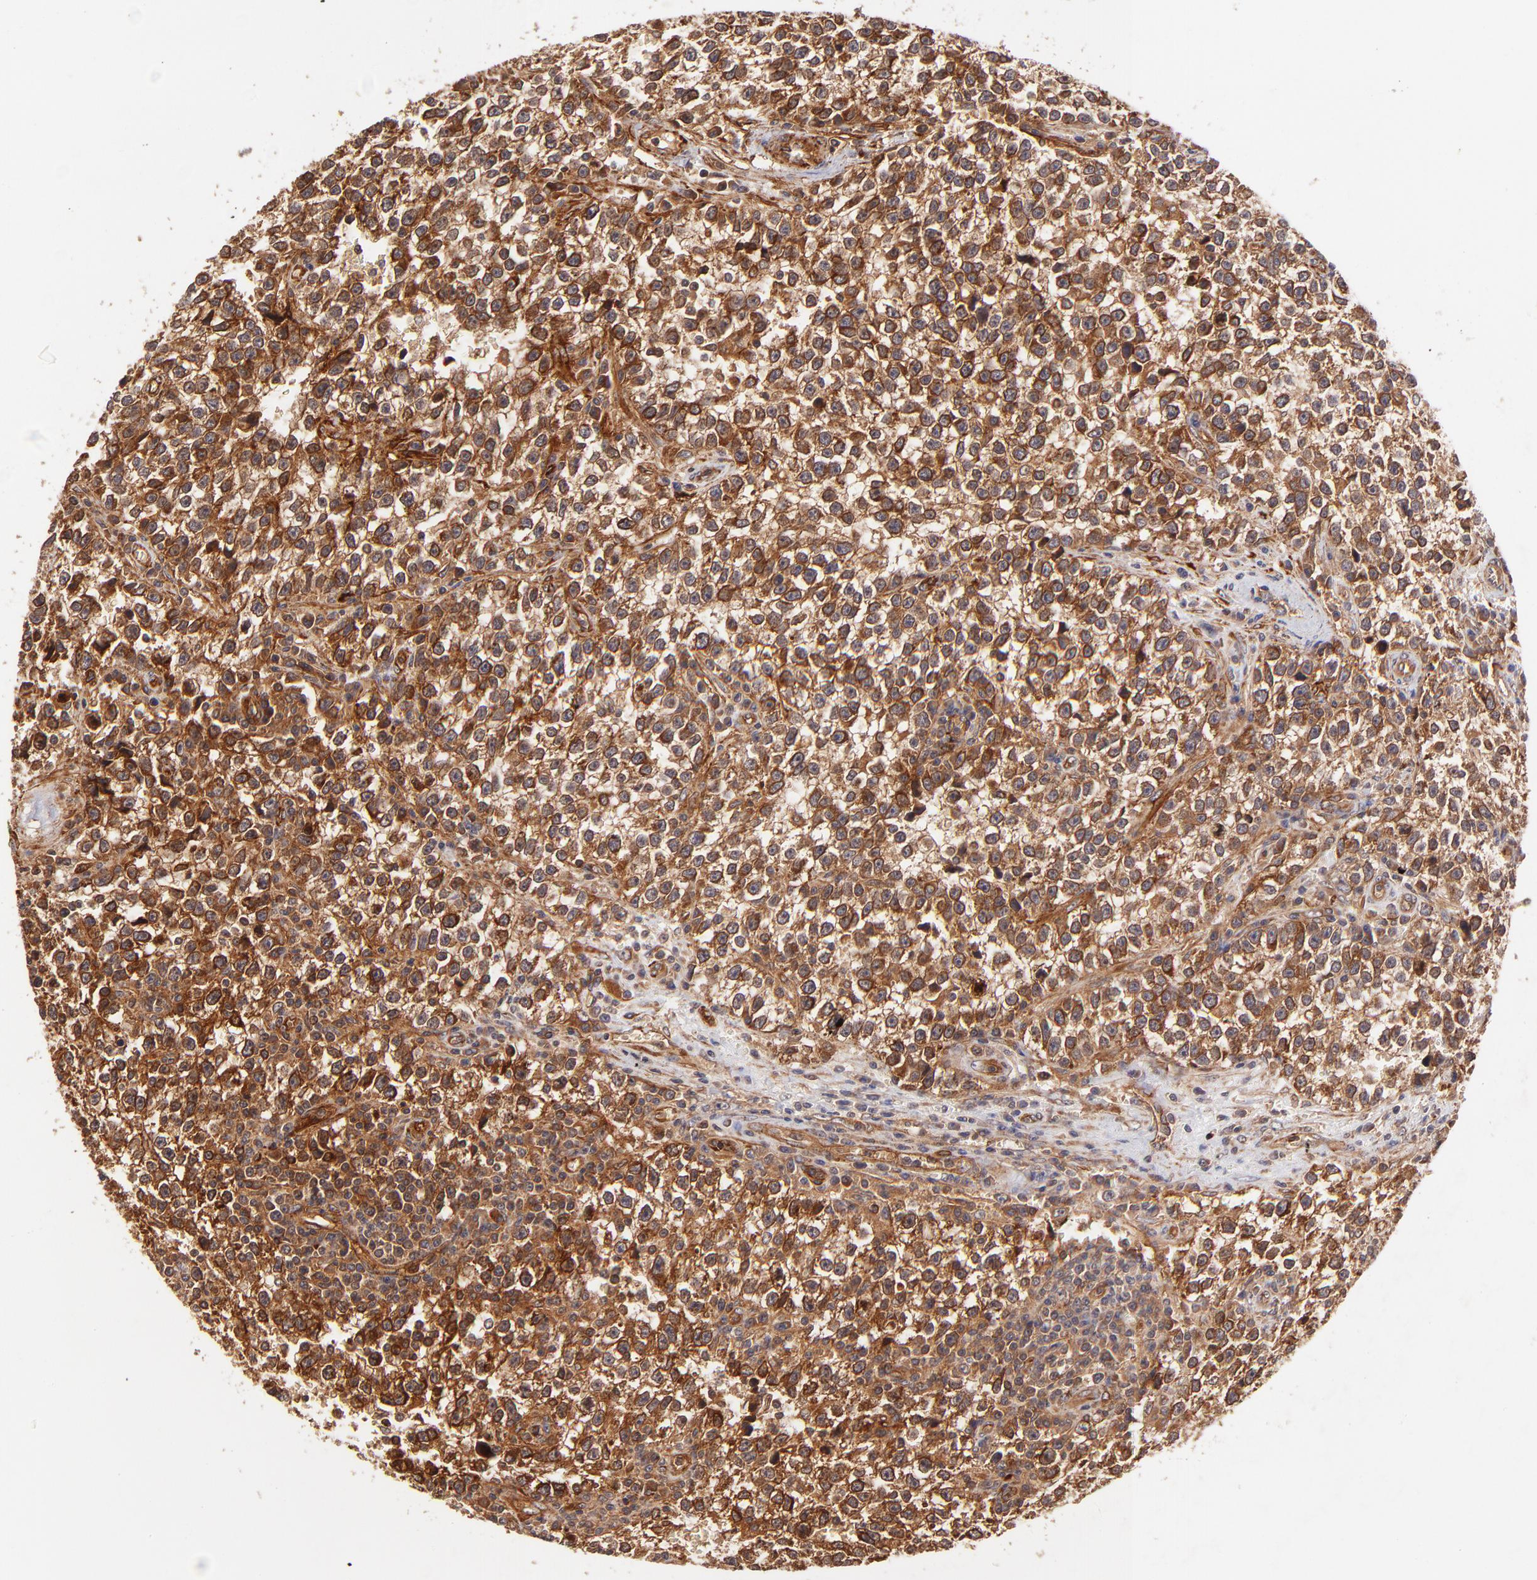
{"staining": {"intensity": "strong", "quantity": ">75%", "location": "cytoplasmic/membranous"}, "tissue": "testis cancer", "cell_type": "Tumor cells", "image_type": "cancer", "snomed": [{"axis": "morphology", "description": "Seminoma, NOS"}, {"axis": "topography", "description": "Testis"}], "caption": "Human testis seminoma stained with a protein marker reveals strong staining in tumor cells.", "gene": "ITGB1", "patient": {"sex": "male", "age": 38}}